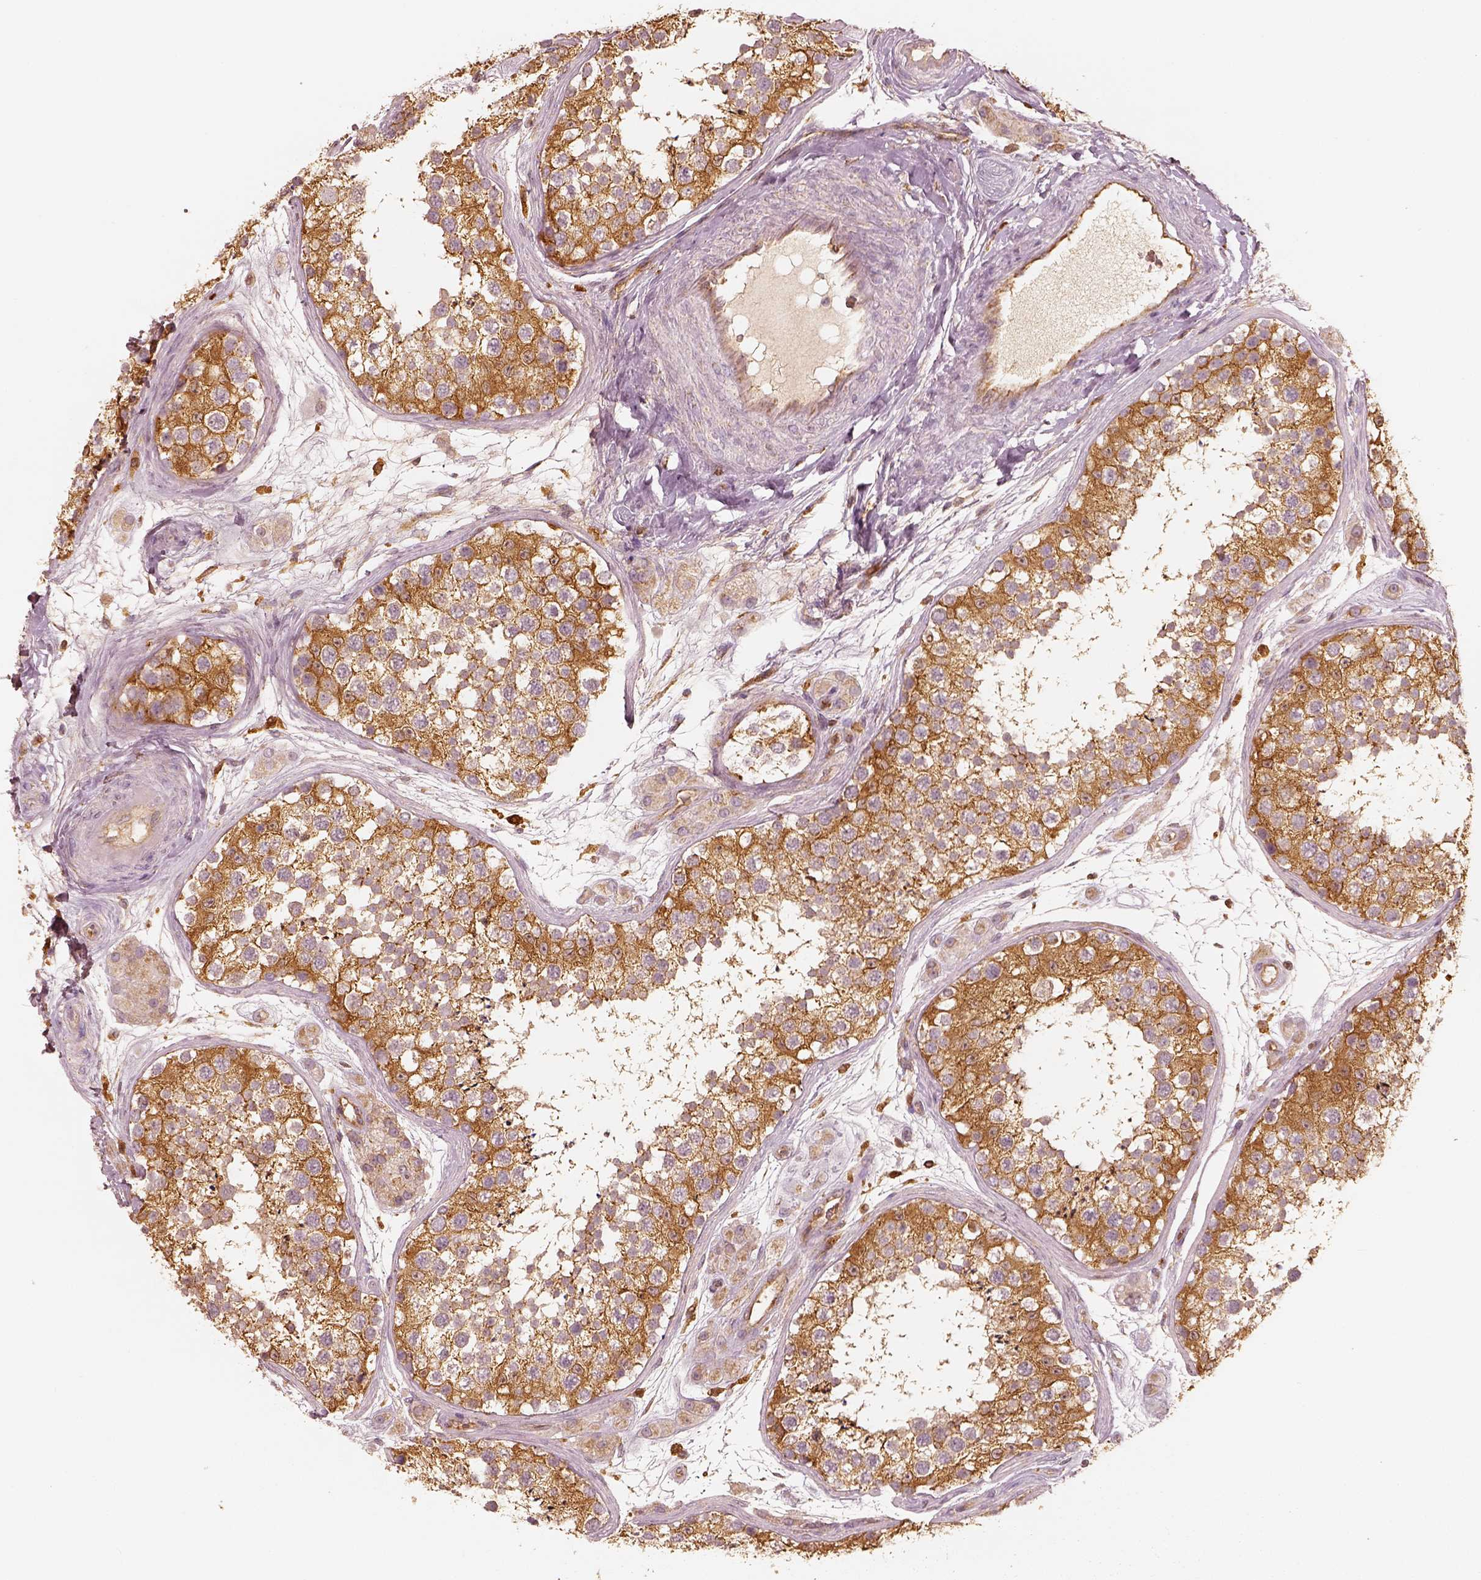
{"staining": {"intensity": "moderate", "quantity": ">75%", "location": "cytoplasmic/membranous"}, "tissue": "testis", "cell_type": "Cells in seminiferous ducts", "image_type": "normal", "snomed": [{"axis": "morphology", "description": "Normal tissue, NOS"}, {"axis": "topography", "description": "Testis"}], "caption": "Protein staining of normal testis exhibits moderate cytoplasmic/membranous positivity in approximately >75% of cells in seminiferous ducts.", "gene": "FSCN1", "patient": {"sex": "male", "age": 41}}